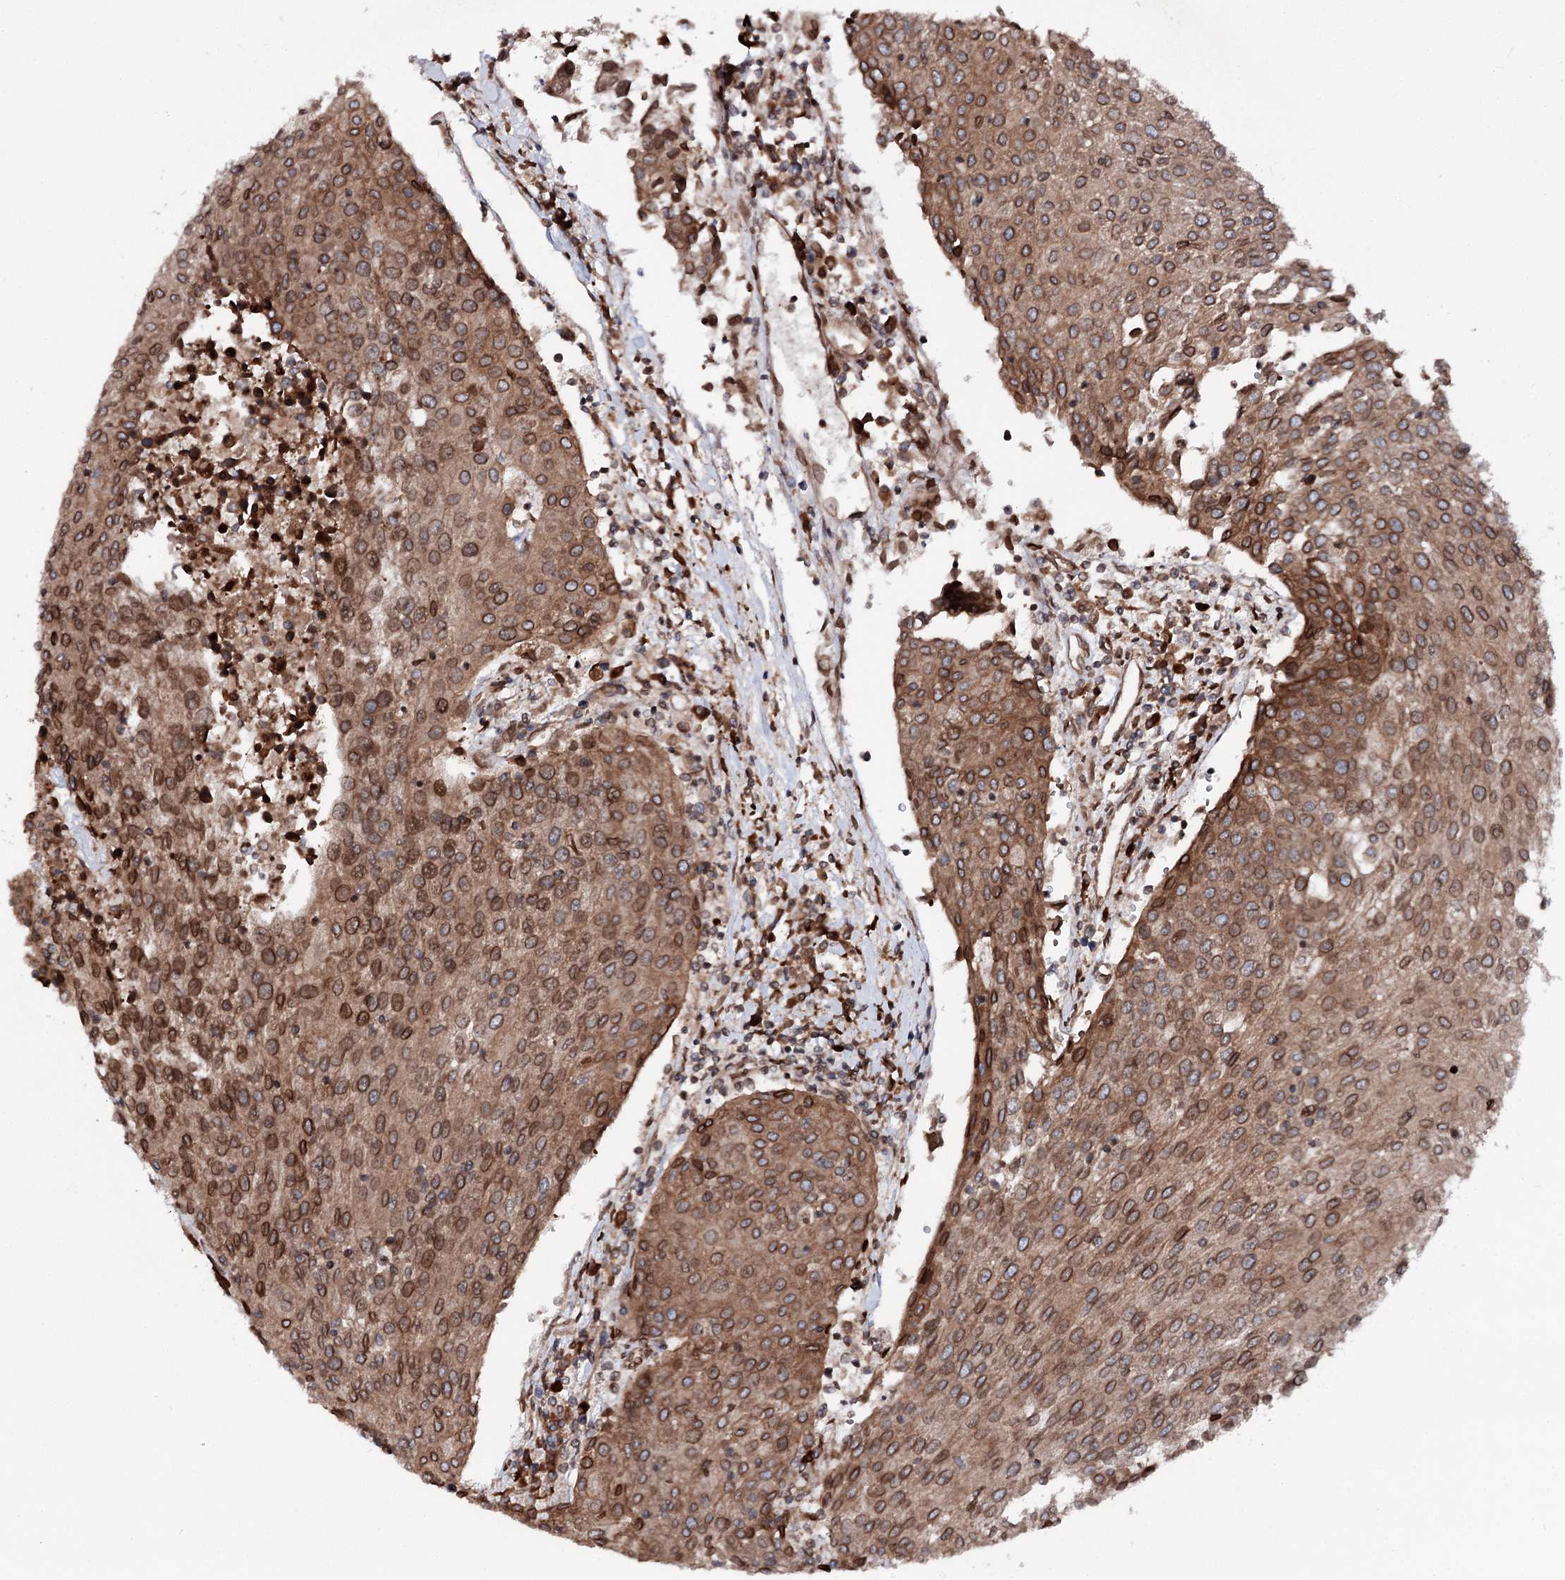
{"staining": {"intensity": "moderate", "quantity": ">75%", "location": "cytoplasmic/membranous,nuclear"}, "tissue": "urothelial cancer", "cell_type": "Tumor cells", "image_type": "cancer", "snomed": [{"axis": "morphology", "description": "Urothelial carcinoma, High grade"}, {"axis": "topography", "description": "Urinary bladder"}], "caption": "Immunohistochemical staining of urothelial cancer shows moderate cytoplasmic/membranous and nuclear protein staining in about >75% of tumor cells.", "gene": "FGFR1OP2", "patient": {"sex": "female", "age": 85}}